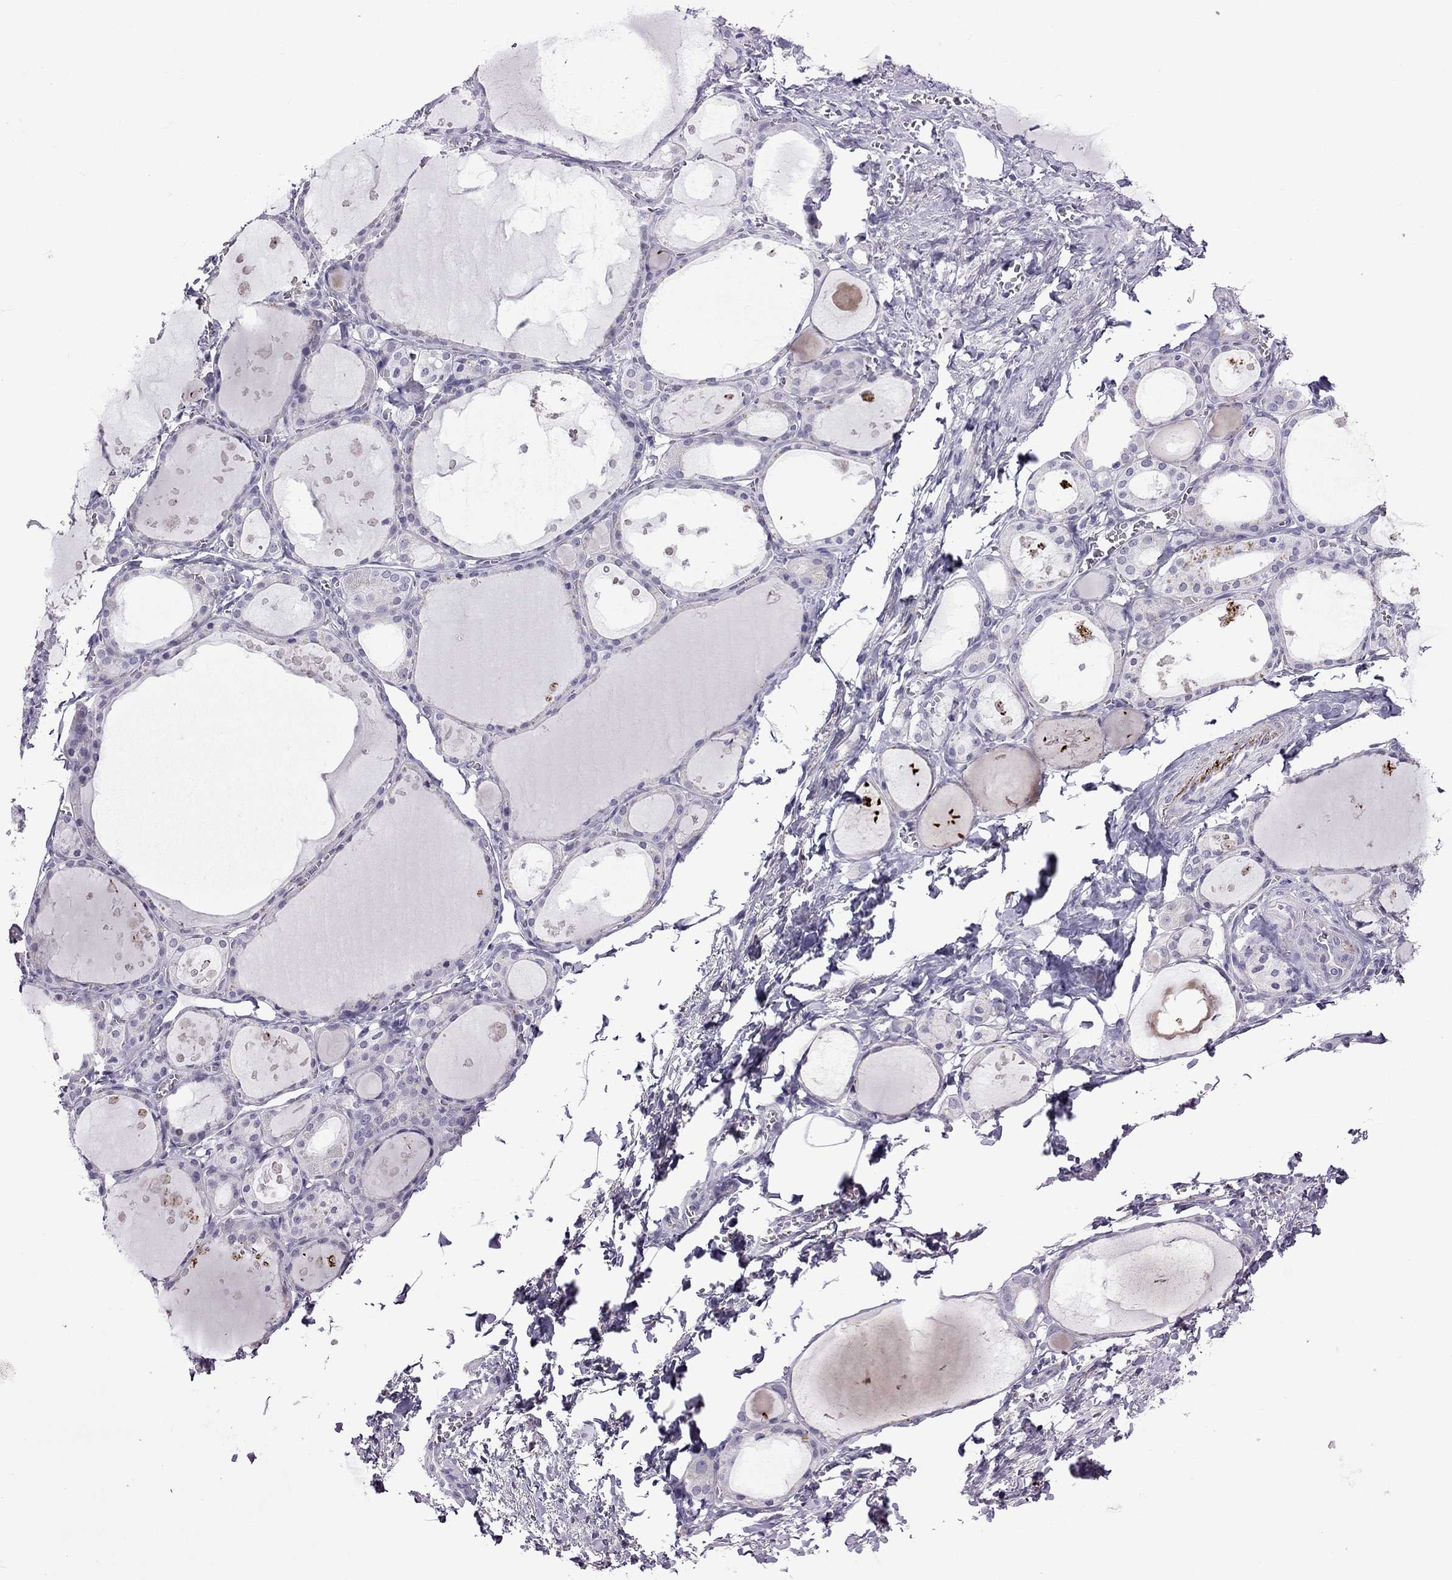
{"staining": {"intensity": "negative", "quantity": "none", "location": "none"}, "tissue": "thyroid gland", "cell_type": "Glandular cells", "image_type": "normal", "snomed": [{"axis": "morphology", "description": "Normal tissue, NOS"}, {"axis": "topography", "description": "Thyroid gland"}], "caption": "Immunohistochemistry (IHC) histopathology image of normal thyroid gland: human thyroid gland stained with DAB (3,3'-diaminobenzidine) shows no significant protein staining in glandular cells. (Brightfield microscopy of DAB IHC at high magnification).", "gene": "MGP", "patient": {"sex": "male", "age": 68}}